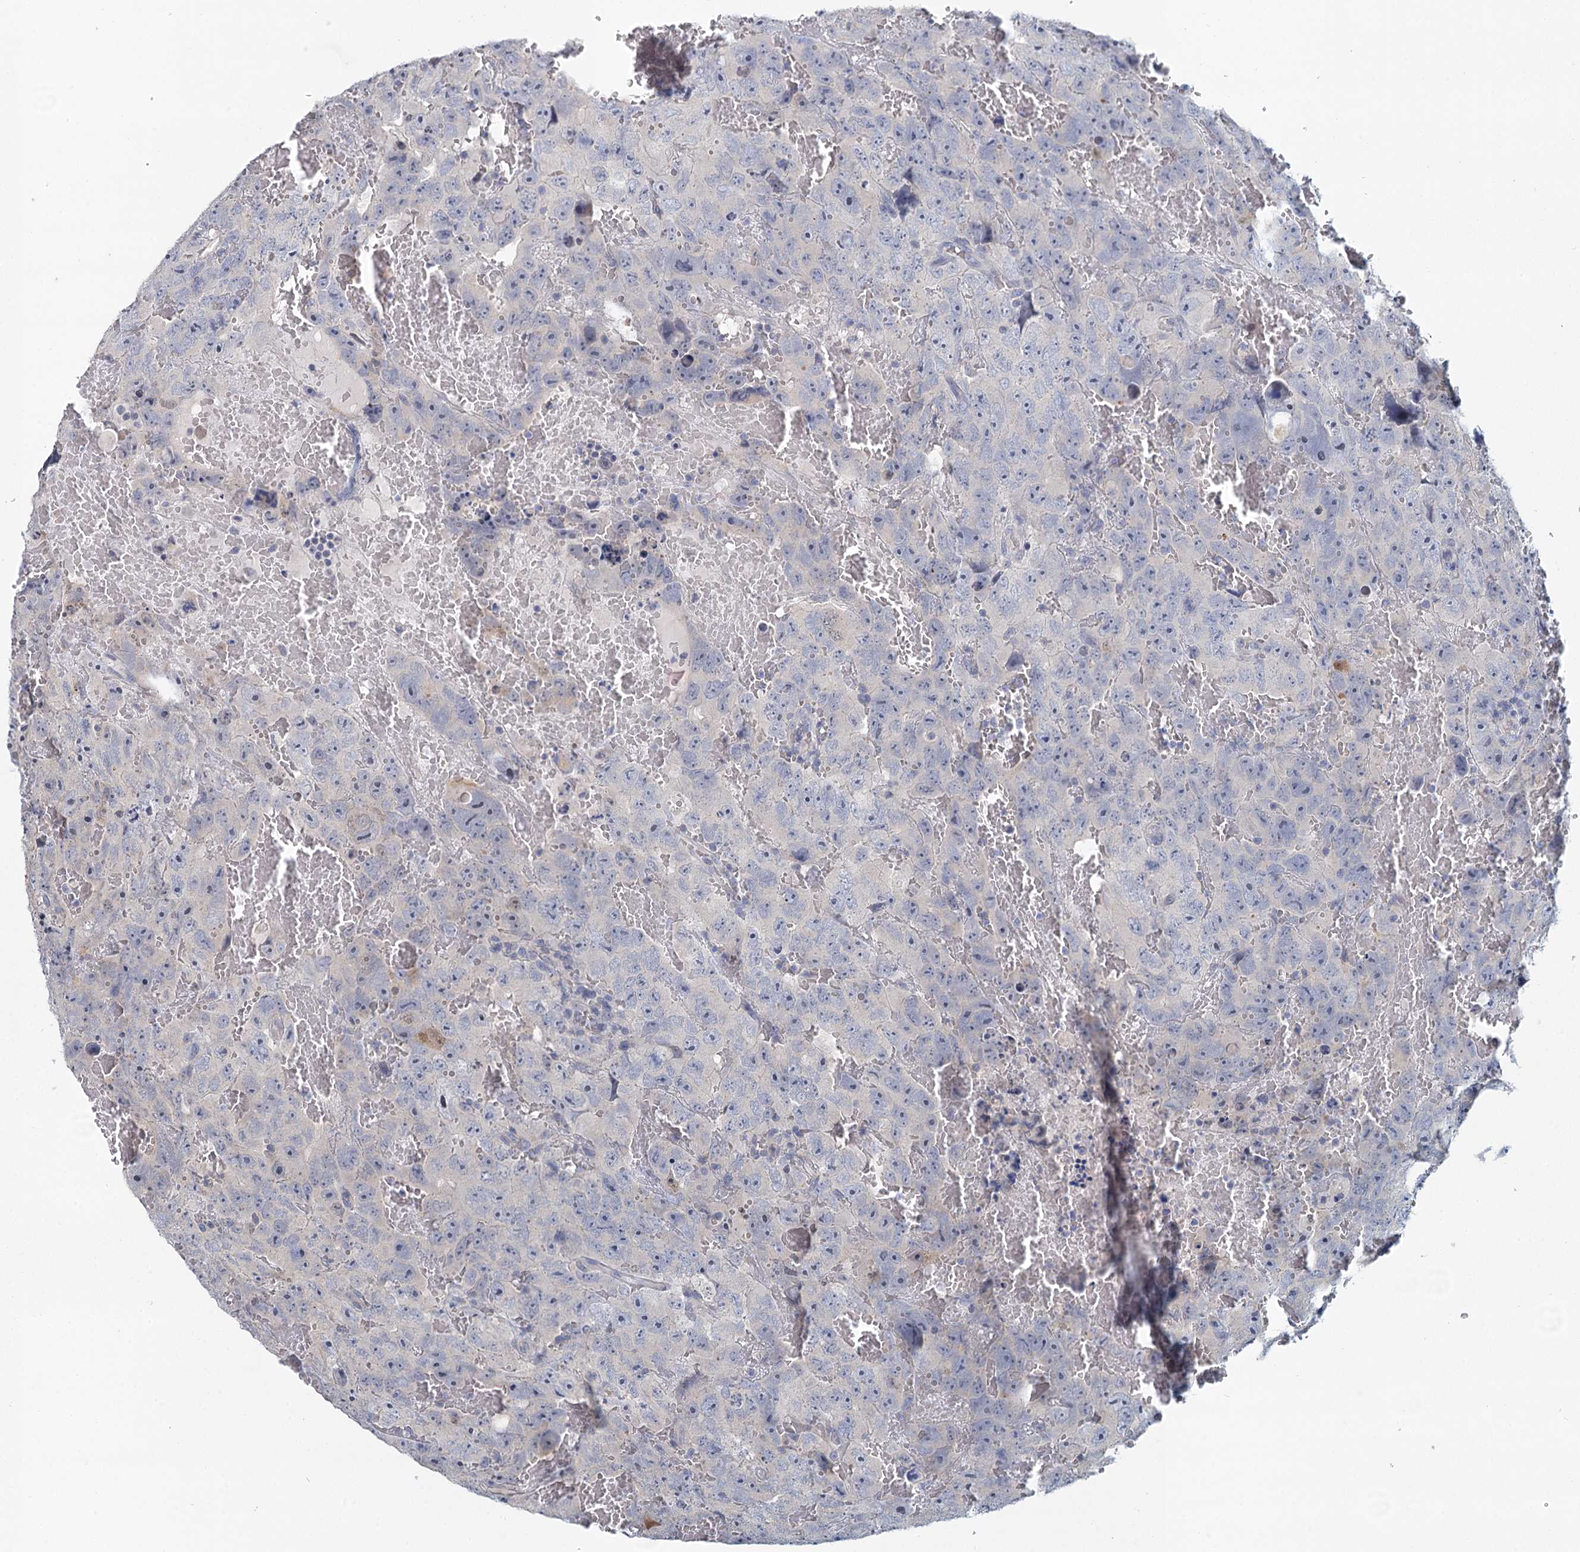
{"staining": {"intensity": "negative", "quantity": "none", "location": "none"}, "tissue": "testis cancer", "cell_type": "Tumor cells", "image_type": "cancer", "snomed": [{"axis": "morphology", "description": "Carcinoma, Embryonal, NOS"}, {"axis": "topography", "description": "Testis"}], "caption": "Immunohistochemistry (IHC) of human testis cancer shows no expression in tumor cells.", "gene": "MYO7B", "patient": {"sex": "male", "age": 45}}